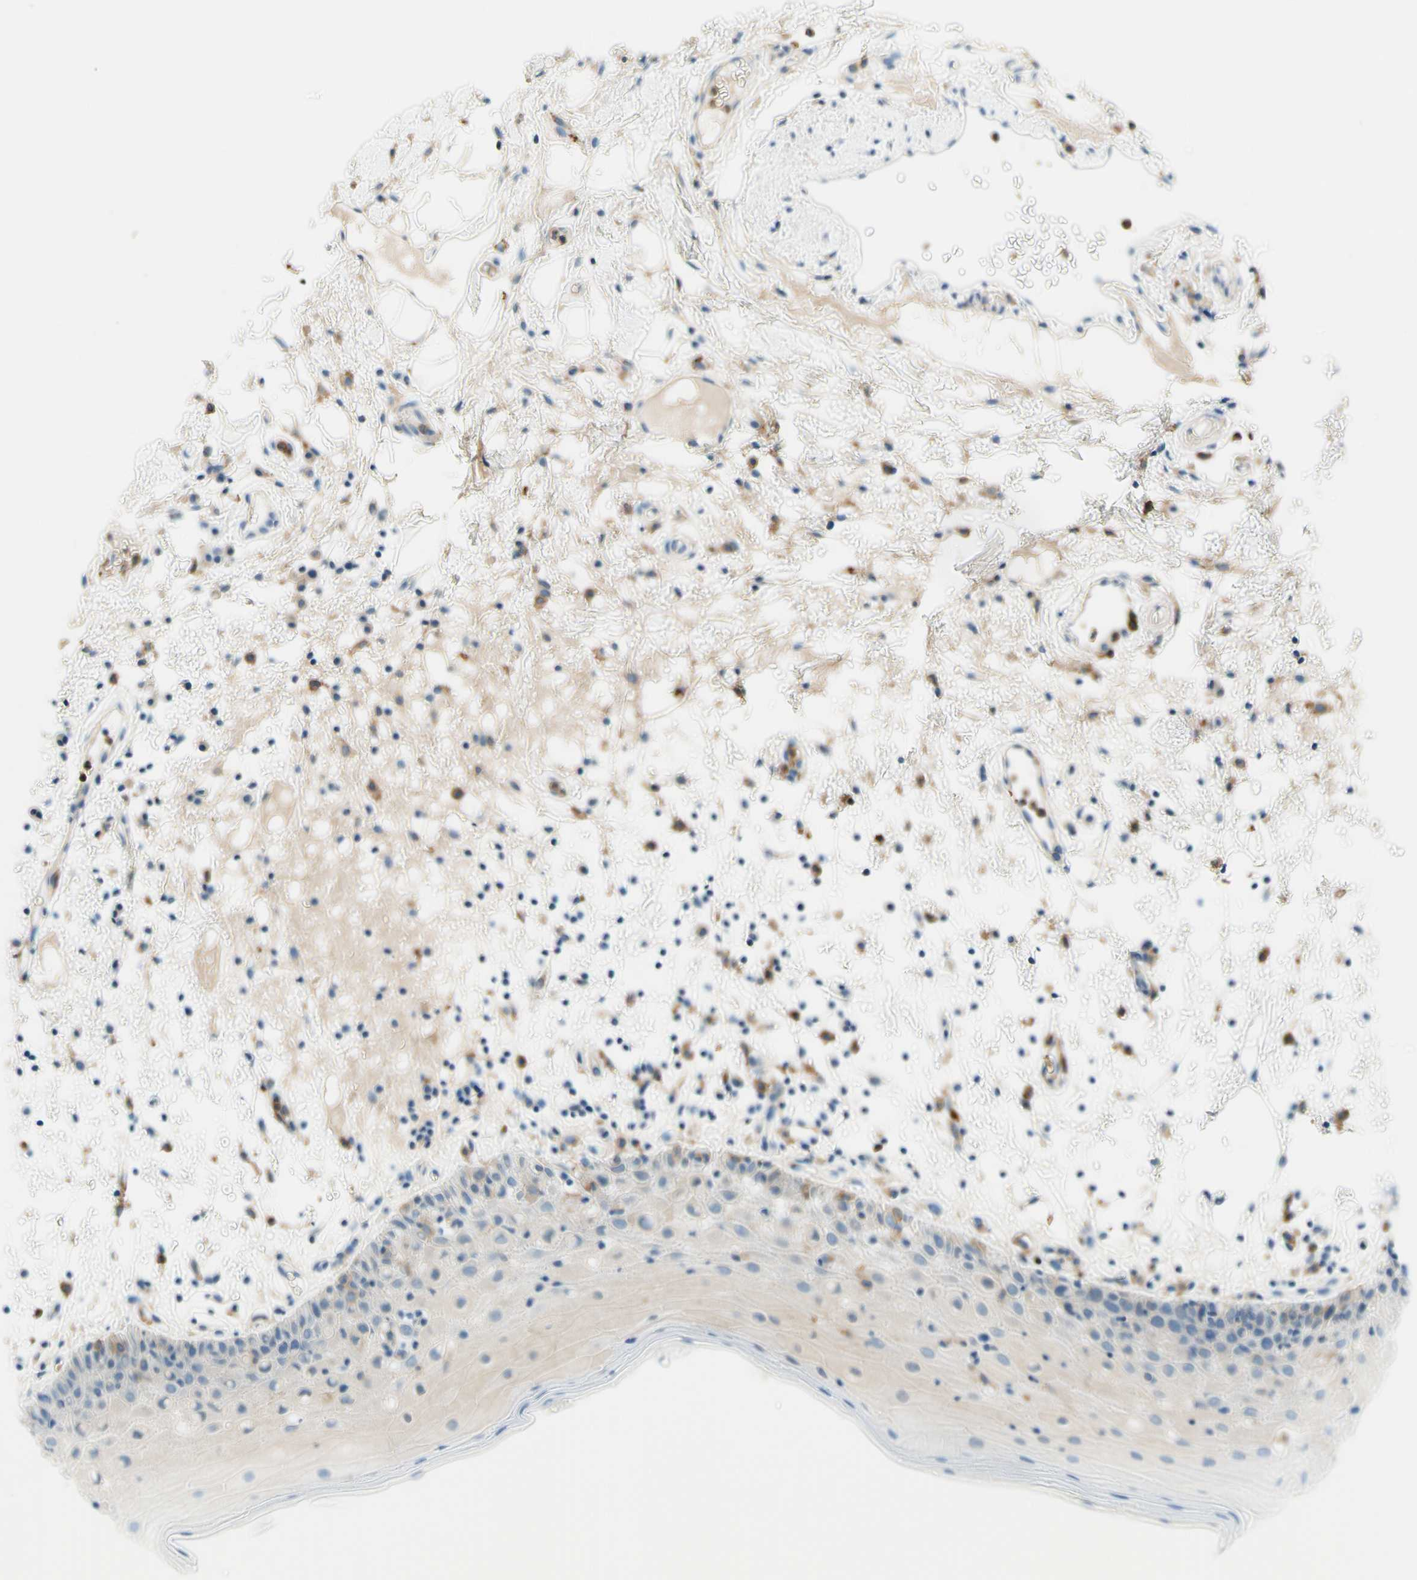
{"staining": {"intensity": "weak", "quantity": "25%-75%", "location": "cytoplasmic/membranous"}, "tissue": "oral mucosa", "cell_type": "Squamous epithelial cells", "image_type": "normal", "snomed": [{"axis": "morphology", "description": "Normal tissue, NOS"}, {"axis": "morphology", "description": "Squamous cell carcinoma, NOS"}, {"axis": "topography", "description": "Skeletal muscle"}, {"axis": "topography", "description": "Oral tissue"}], "caption": "A photomicrograph of human oral mucosa stained for a protein demonstrates weak cytoplasmic/membranous brown staining in squamous epithelial cells.", "gene": "SIGLEC9", "patient": {"sex": "male", "age": 71}}